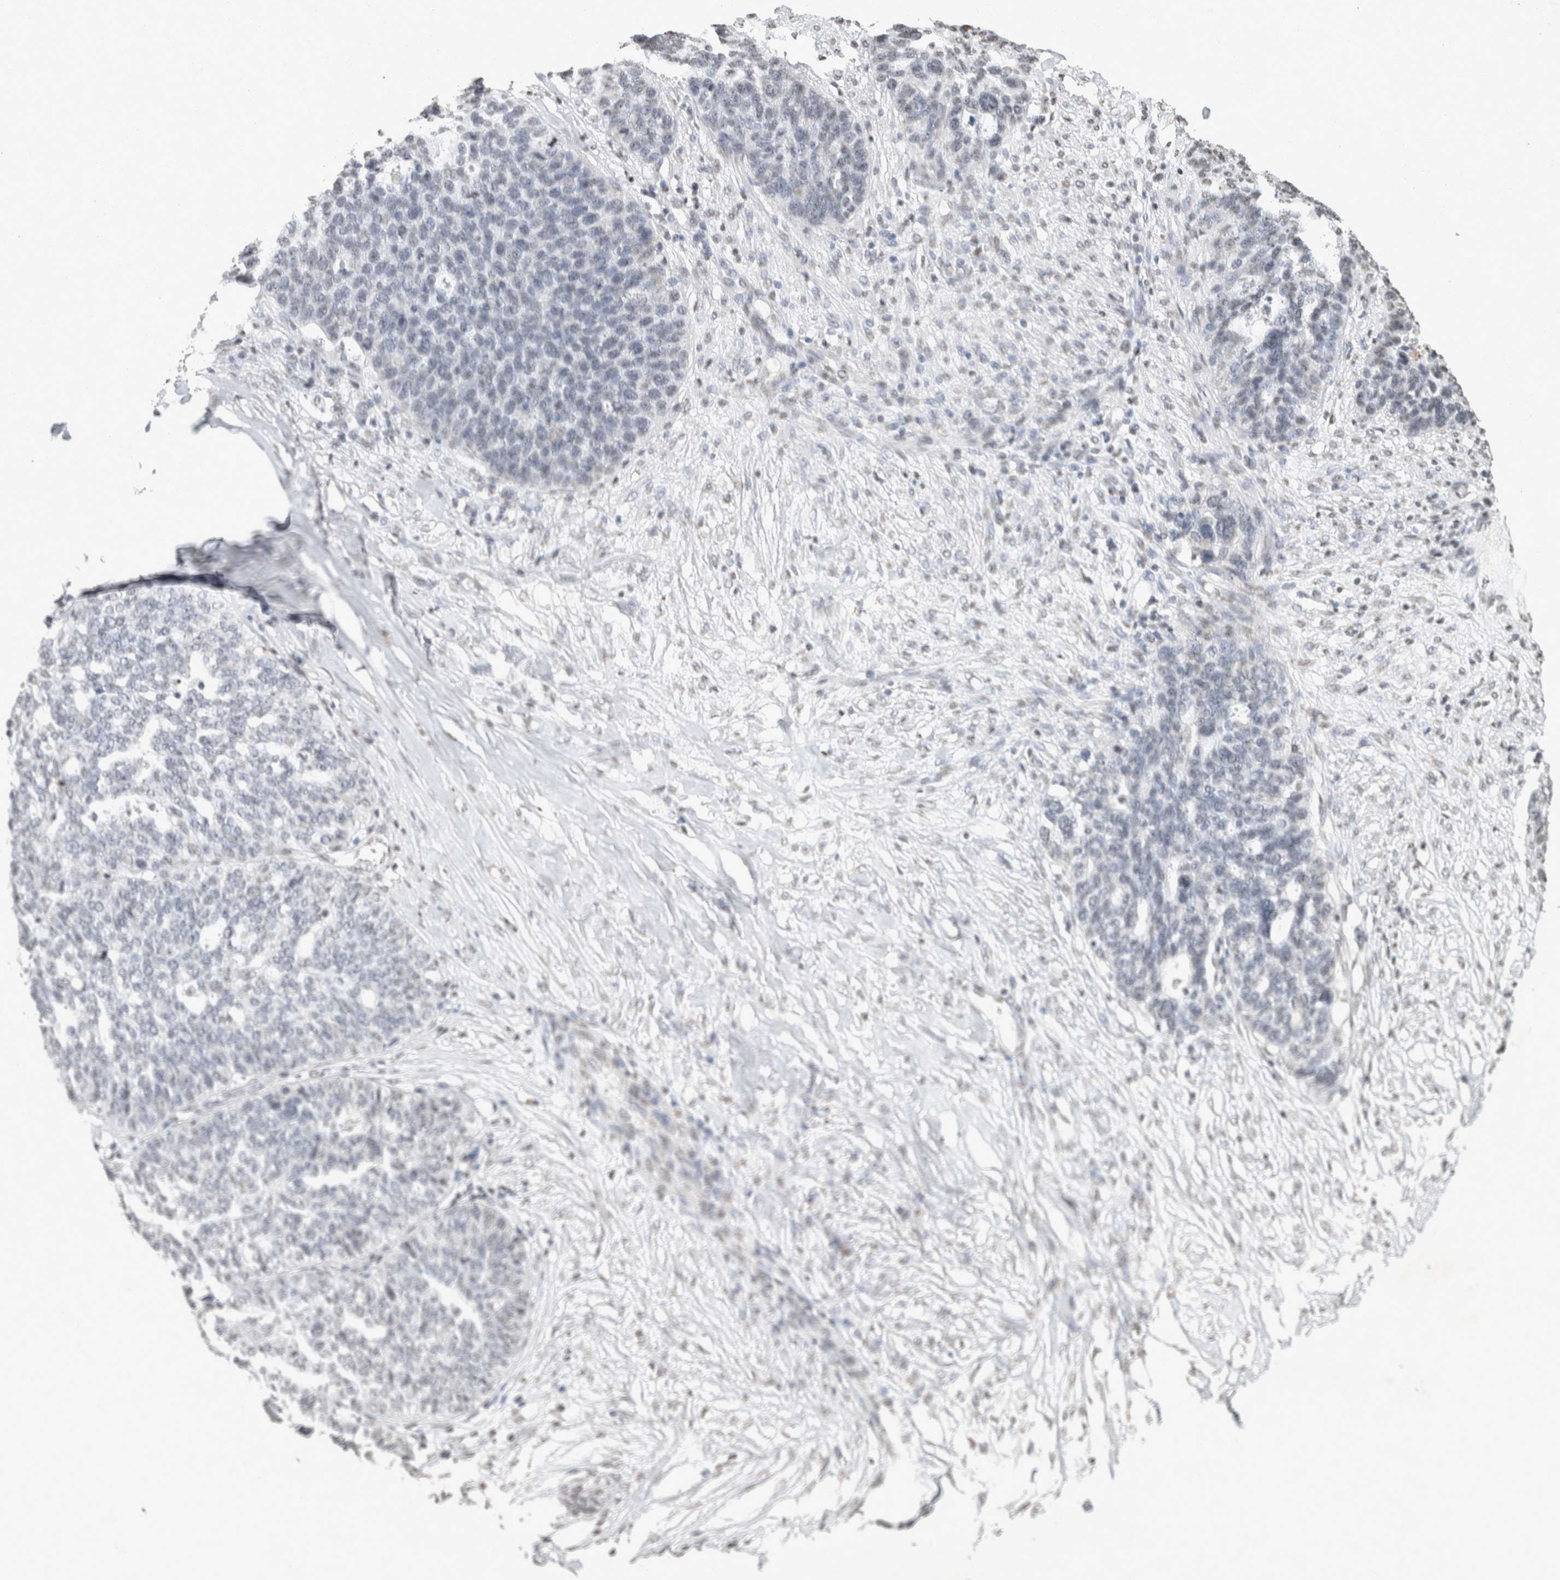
{"staining": {"intensity": "negative", "quantity": "none", "location": "none"}, "tissue": "ovarian cancer", "cell_type": "Tumor cells", "image_type": "cancer", "snomed": [{"axis": "morphology", "description": "Cystadenocarcinoma, serous, NOS"}, {"axis": "topography", "description": "Ovary"}], "caption": "The image reveals no staining of tumor cells in ovarian serous cystadenocarcinoma.", "gene": "CNTN1", "patient": {"sex": "female", "age": 59}}